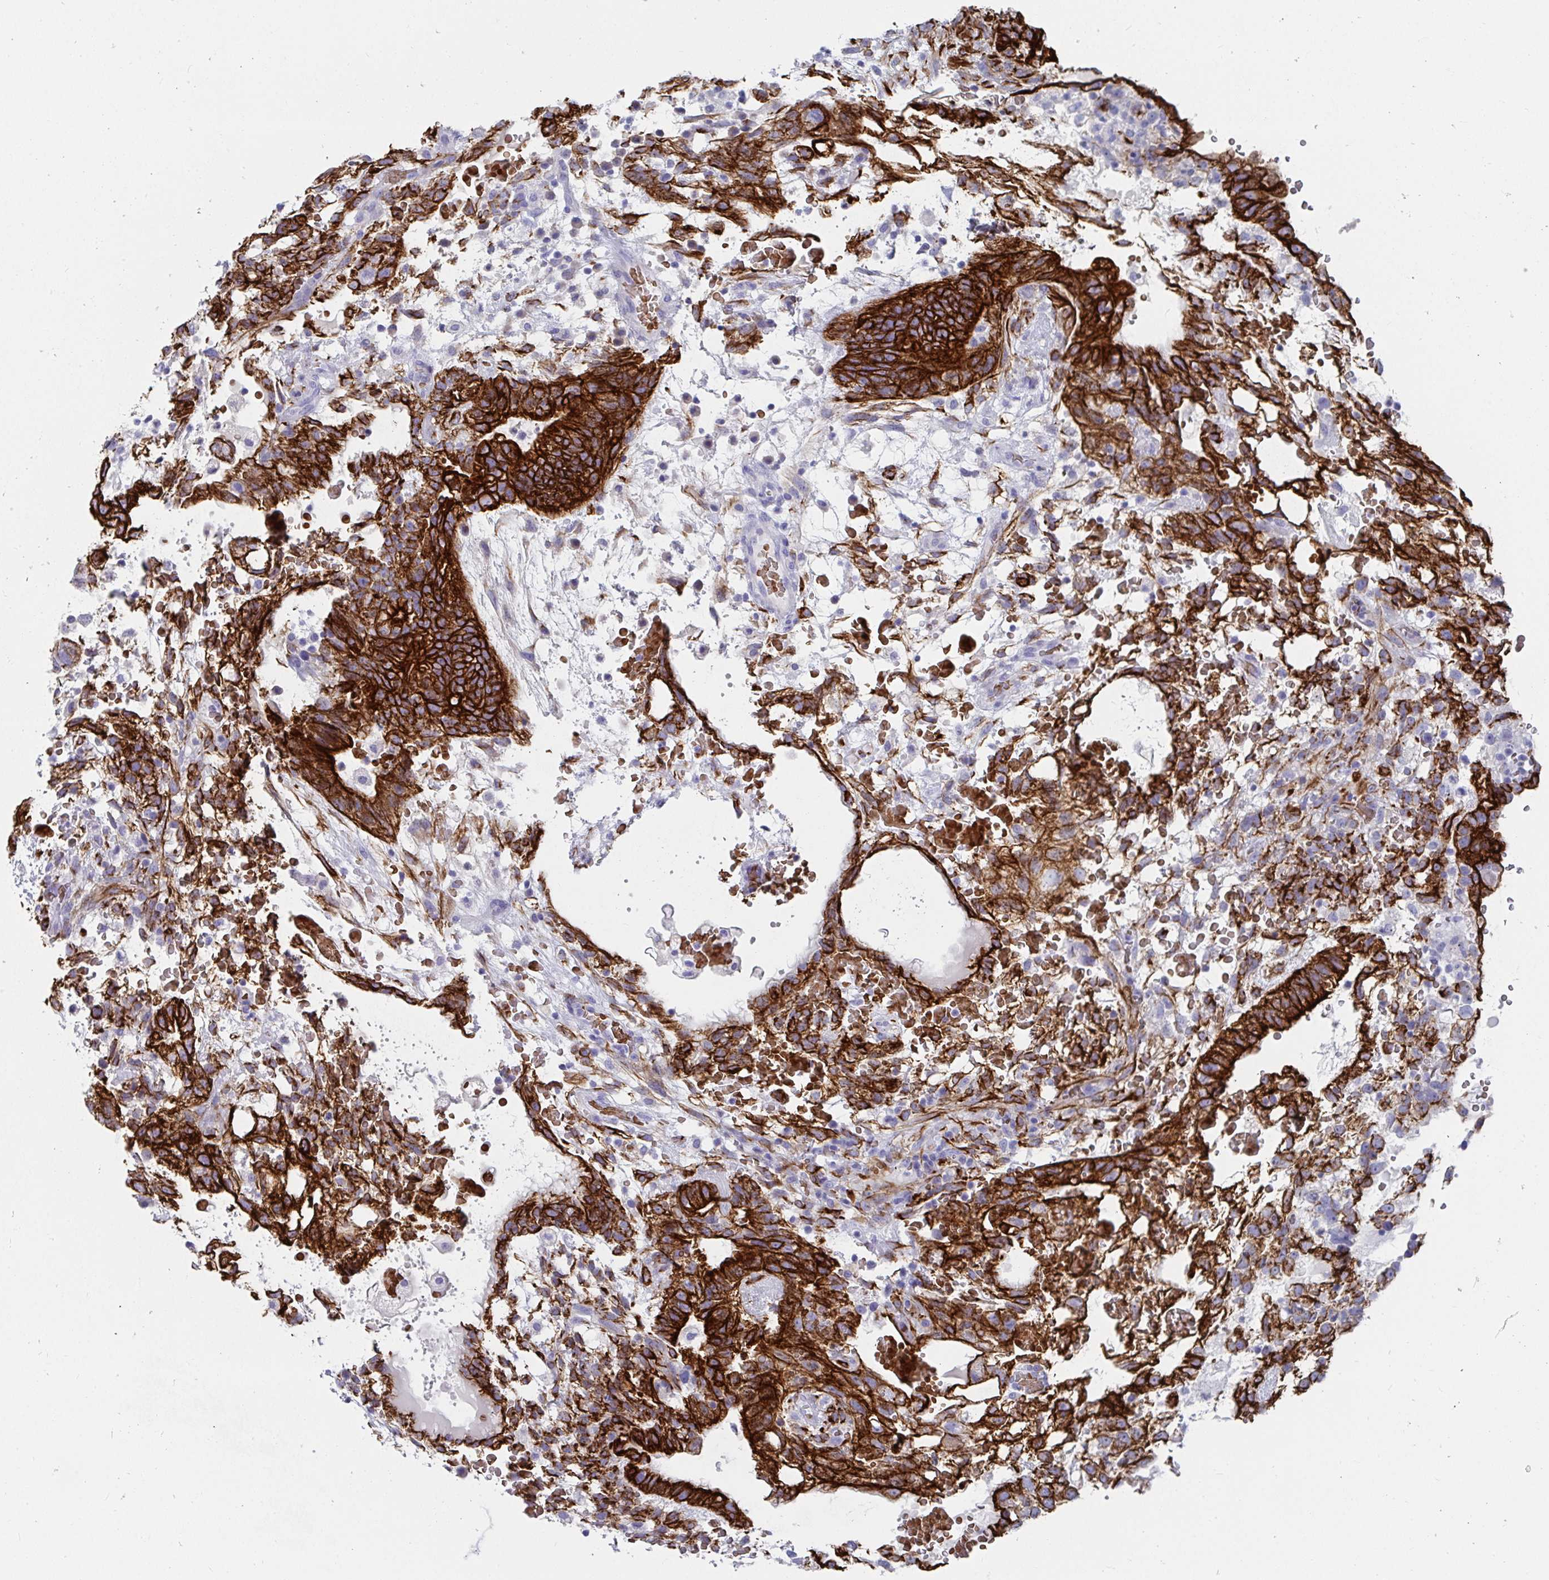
{"staining": {"intensity": "strong", "quantity": ">75%", "location": "cytoplasmic/membranous"}, "tissue": "testis cancer", "cell_type": "Tumor cells", "image_type": "cancer", "snomed": [{"axis": "morphology", "description": "Normal tissue, NOS"}, {"axis": "morphology", "description": "Carcinoma, Embryonal, NOS"}, {"axis": "topography", "description": "Testis"}], "caption": "DAB immunohistochemical staining of human testis embryonal carcinoma displays strong cytoplasmic/membranous protein expression in about >75% of tumor cells.", "gene": "CLDN8", "patient": {"sex": "male", "age": 32}}